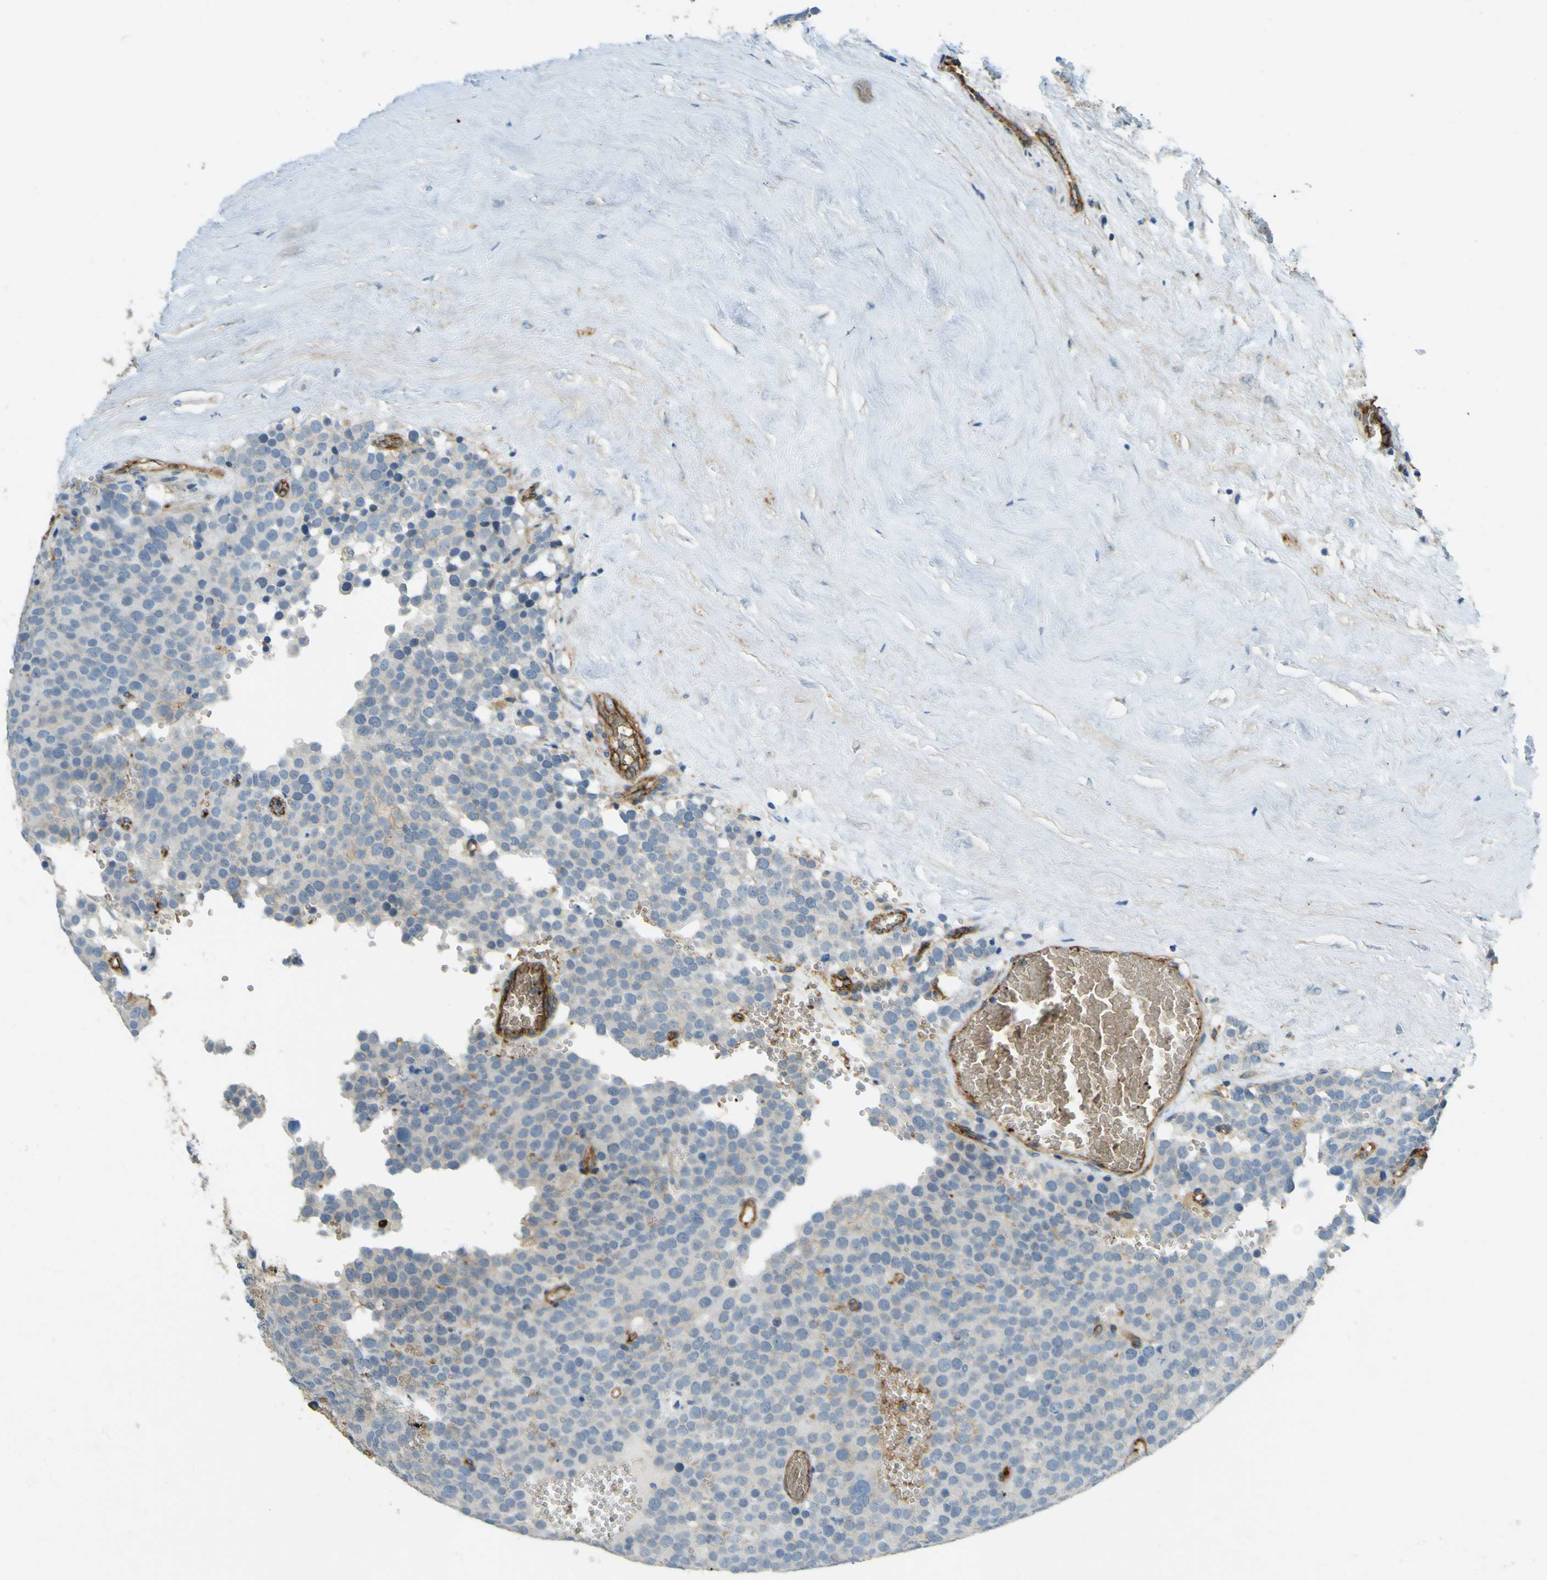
{"staining": {"intensity": "negative", "quantity": "none", "location": "none"}, "tissue": "testis cancer", "cell_type": "Tumor cells", "image_type": "cancer", "snomed": [{"axis": "morphology", "description": "Normal tissue, NOS"}, {"axis": "morphology", "description": "Seminoma, NOS"}, {"axis": "topography", "description": "Testis"}], "caption": "High magnification brightfield microscopy of testis cancer (seminoma) stained with DAB (brown) and counterstained with hematoxylin (blue): tumor cells show no significant positivity.", "gene": "PLXDC1", "patient": {"sex": "male", "age": 71}}